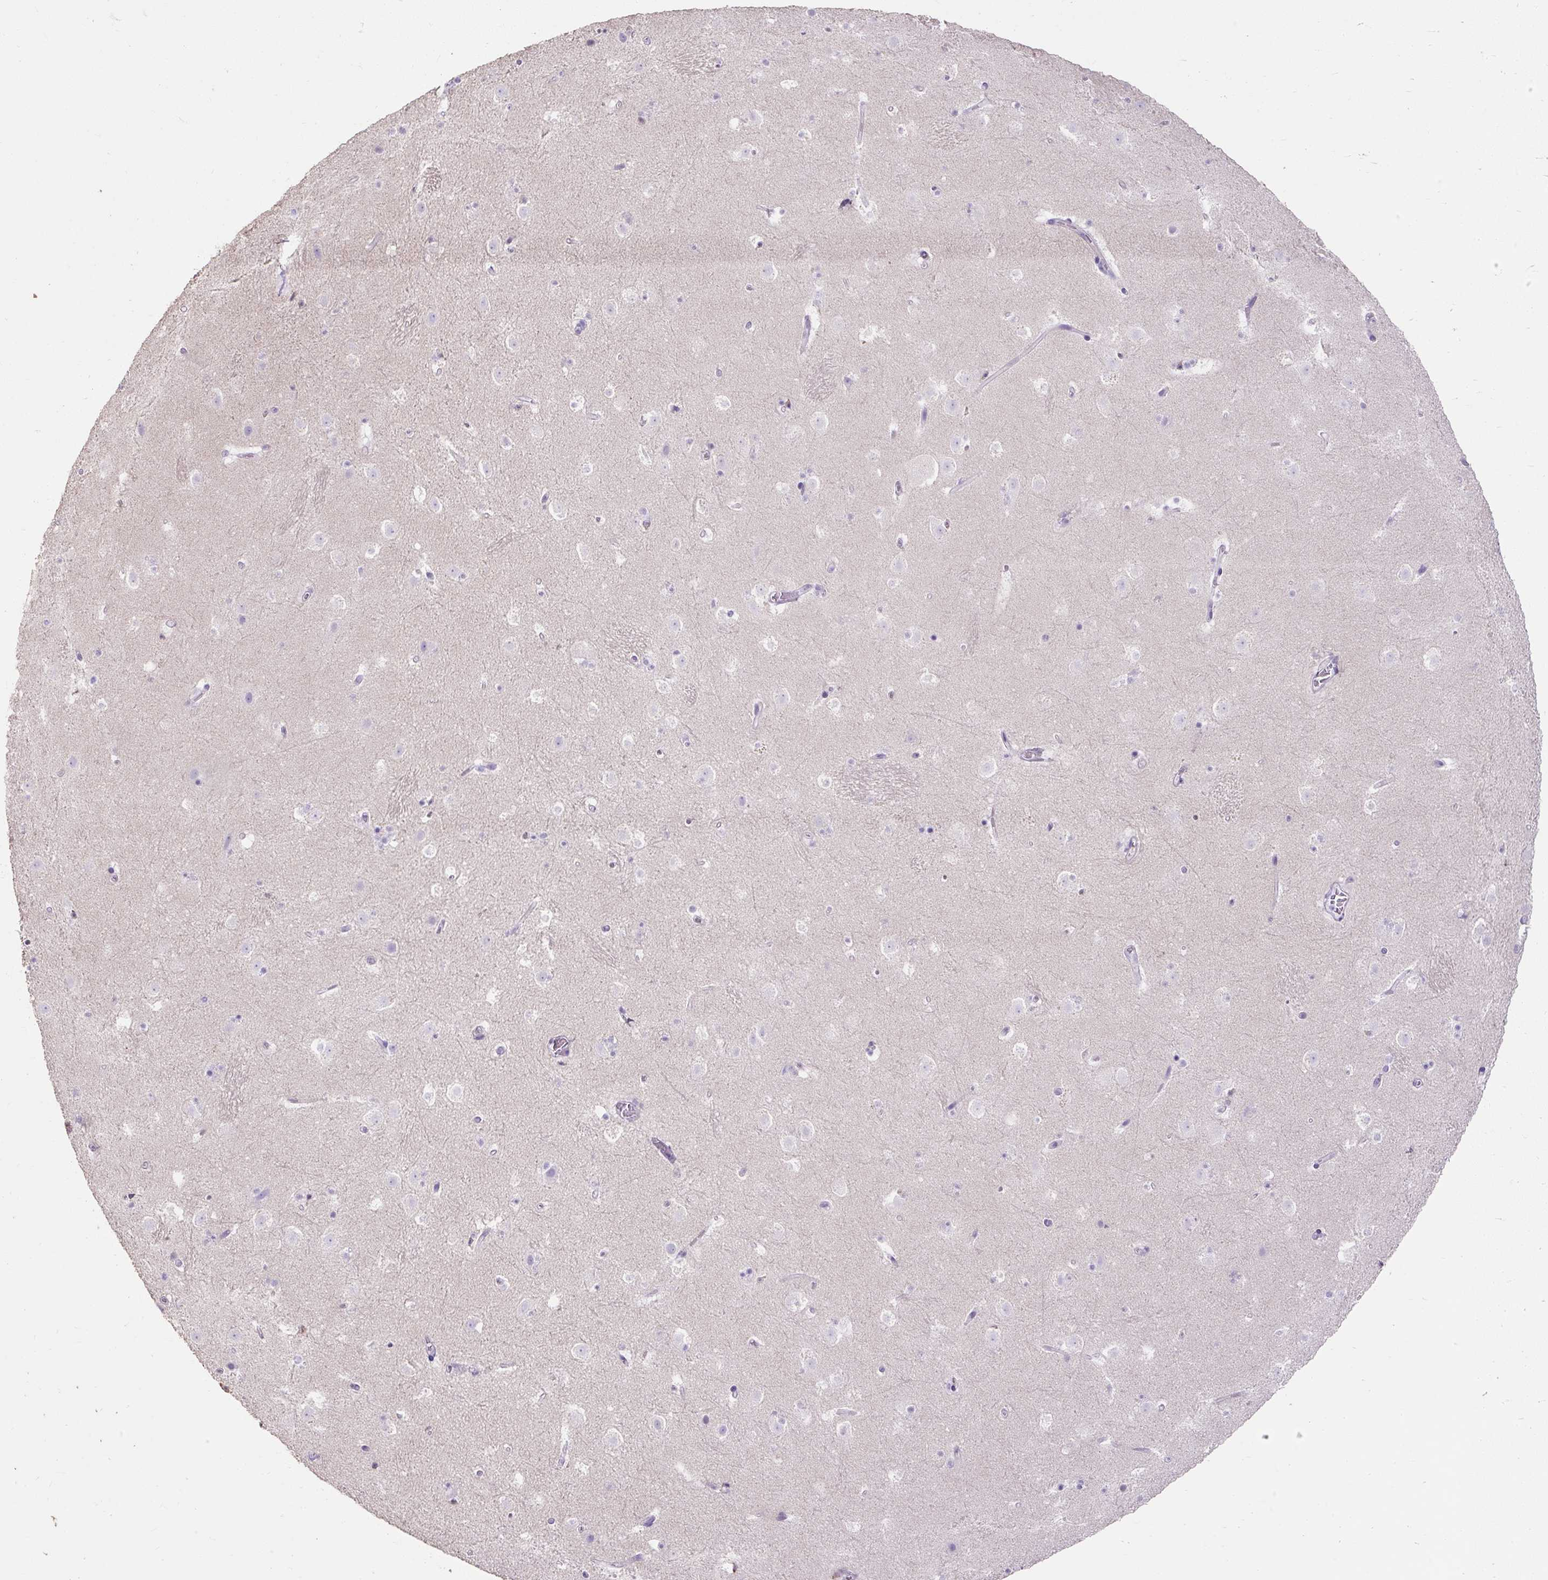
{"staining": {"intensity": "negative", "quantity": "none", "location": "none"}, "tissue": "caudate", "cell_type": "Glial cells", "image_type": "normal", "snomed": [{"axis": "morphology", "description": "Normal tissue, NOS"}, {"axis": "topography", "description": "Lateral ventricle wall"}], "caption": "Immunohistochemistry of normal caudate shows no staining in glial cells.", "gene": "C2CD4C", "patient": {"sex": "male", "age": 37}}